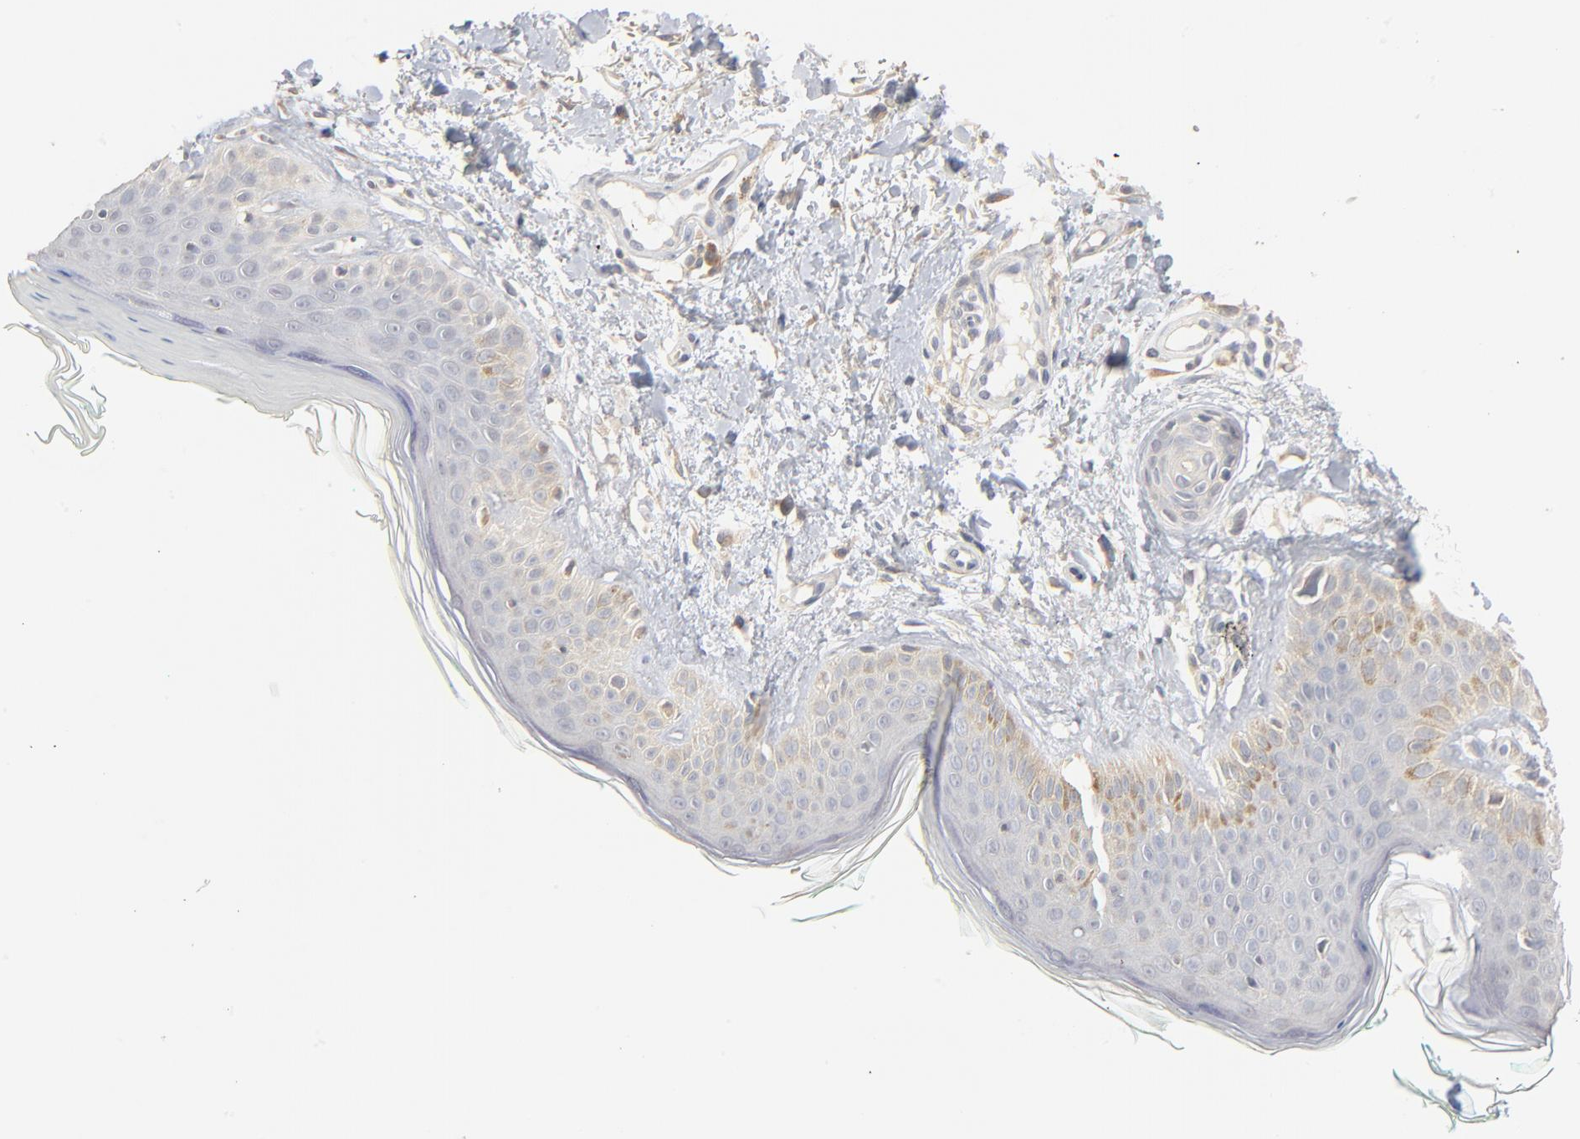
{"staining": {"intensity": "negative", "quantity": "none", "location": "none"}, "tissue": "skin", "cell_type": "Fibroblasts", "image_type": "normal", "snomed": [{"axis": "morphology", "description": "Normal tissue, NOS"}, {"axis": "topography", "description": "Skin"}], "caption": "Fibroblasts show no significant protein positivity in normal skin.", "gene": "ZDHHC8", "patient": {"sex": "male", "age": 71}}